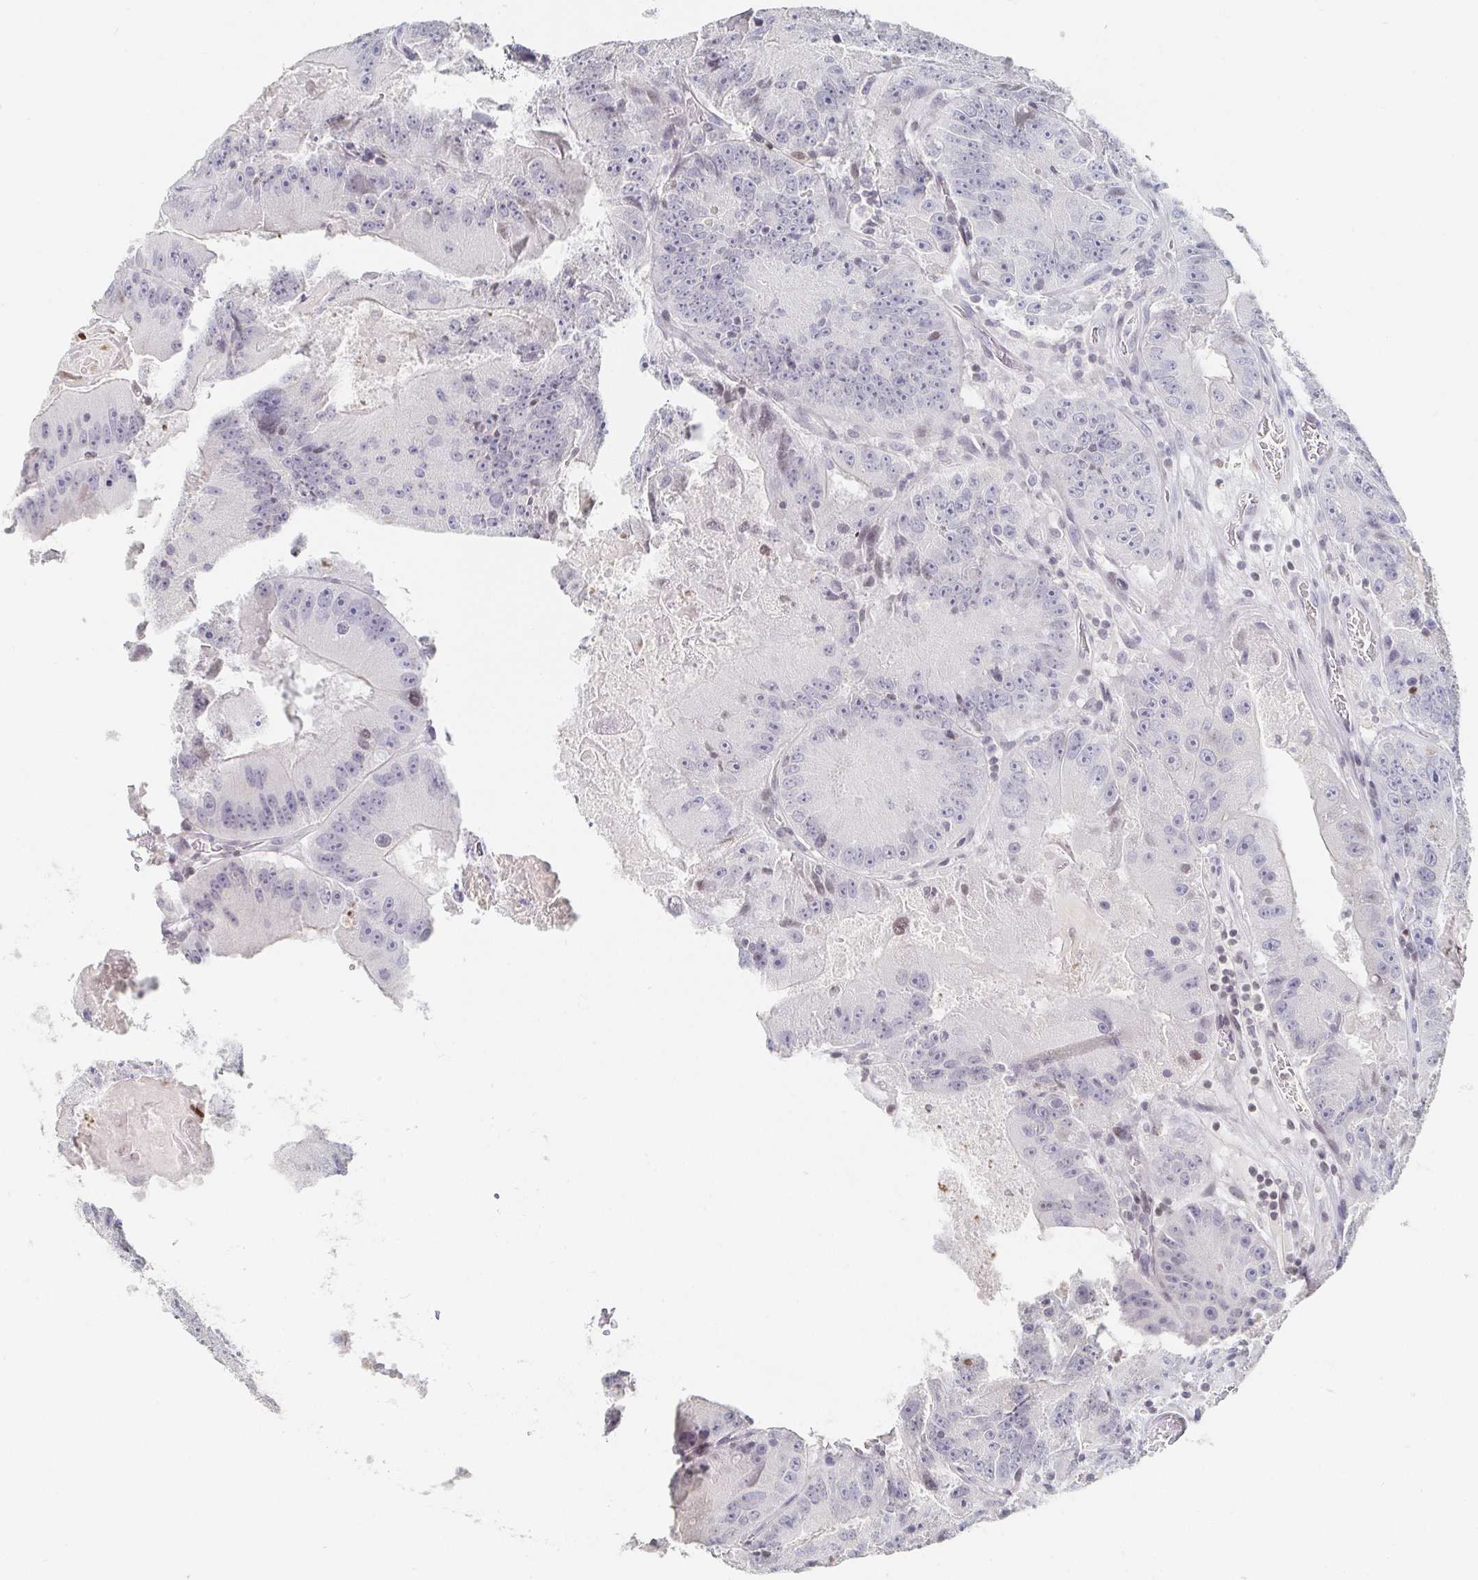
{"staining": {"intensity": "negative", "quantity": "none", "location": "none"}, "tissue": "colorectal cancer", "cell_type": "Tumor cells", "image_type": "cancer", "snomed": [{"axis": "morphology", "description": "Adenocarcinoma, NOS"}, {"axis": "topography", "description": "Colon"}], "caption": "Human colorectal cancer stained for a protein using immunohistochemistry (IHC) shows no positivity in tumor cells.", "gene": "NME9", "patient": {"sex": "female", "age": 86}}